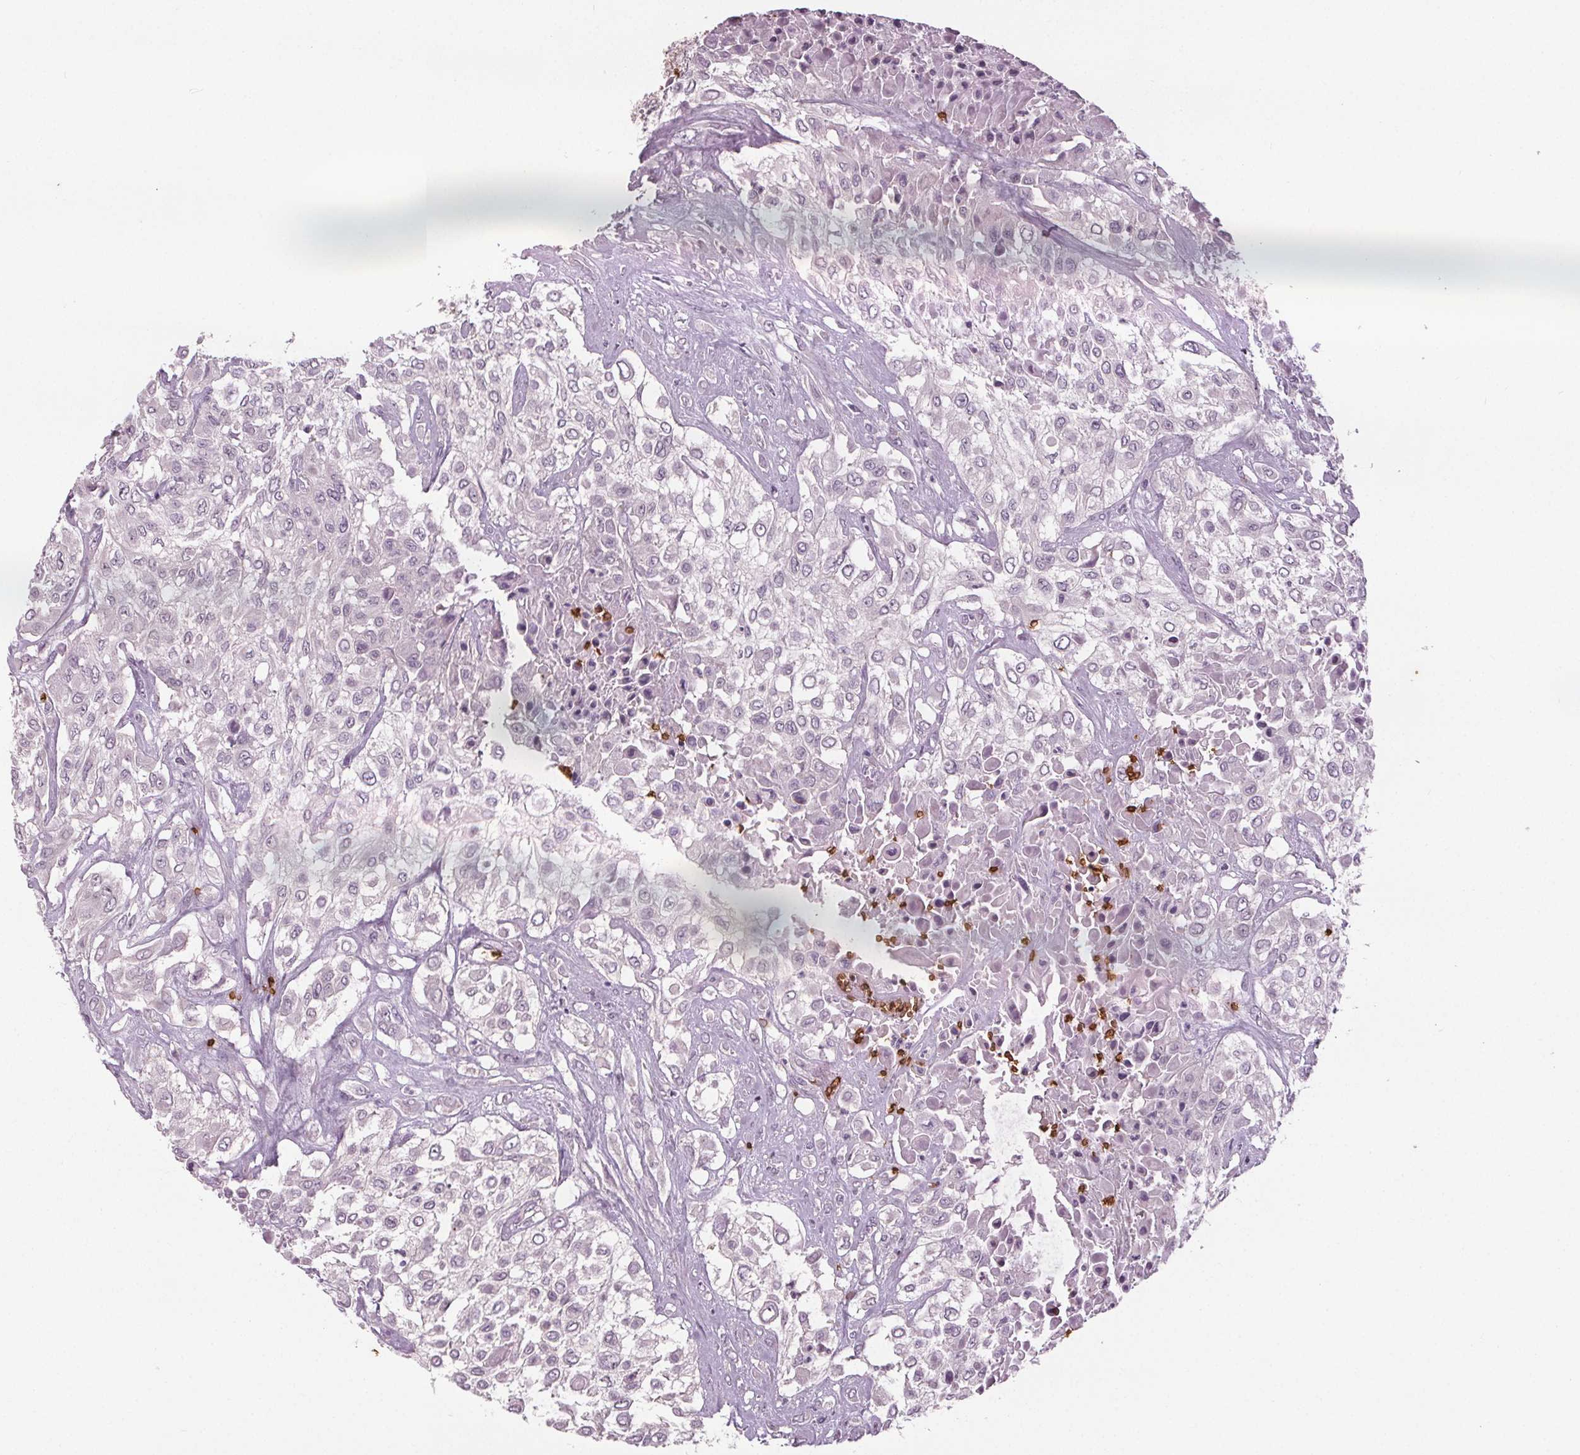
{"staining": {"intensity": "negative", "quantity": "none", "location": "none"}, "tissue": "urothelial cancer", "cell_type": "Tumor cells", "image_type": "cancer", "snomed": [{"axis": "morphology", "description": "Urothelial carcinoma, High grade"}, {"axis": "topography", "description": "Urinary bladder"}], "caption": "Histopathology image shows no protein expression in tumor cells of high-grade urothelial carcinoma tissue.", "gene": "SLC4A1", "patient": {"sex": "male", "age": 57}}